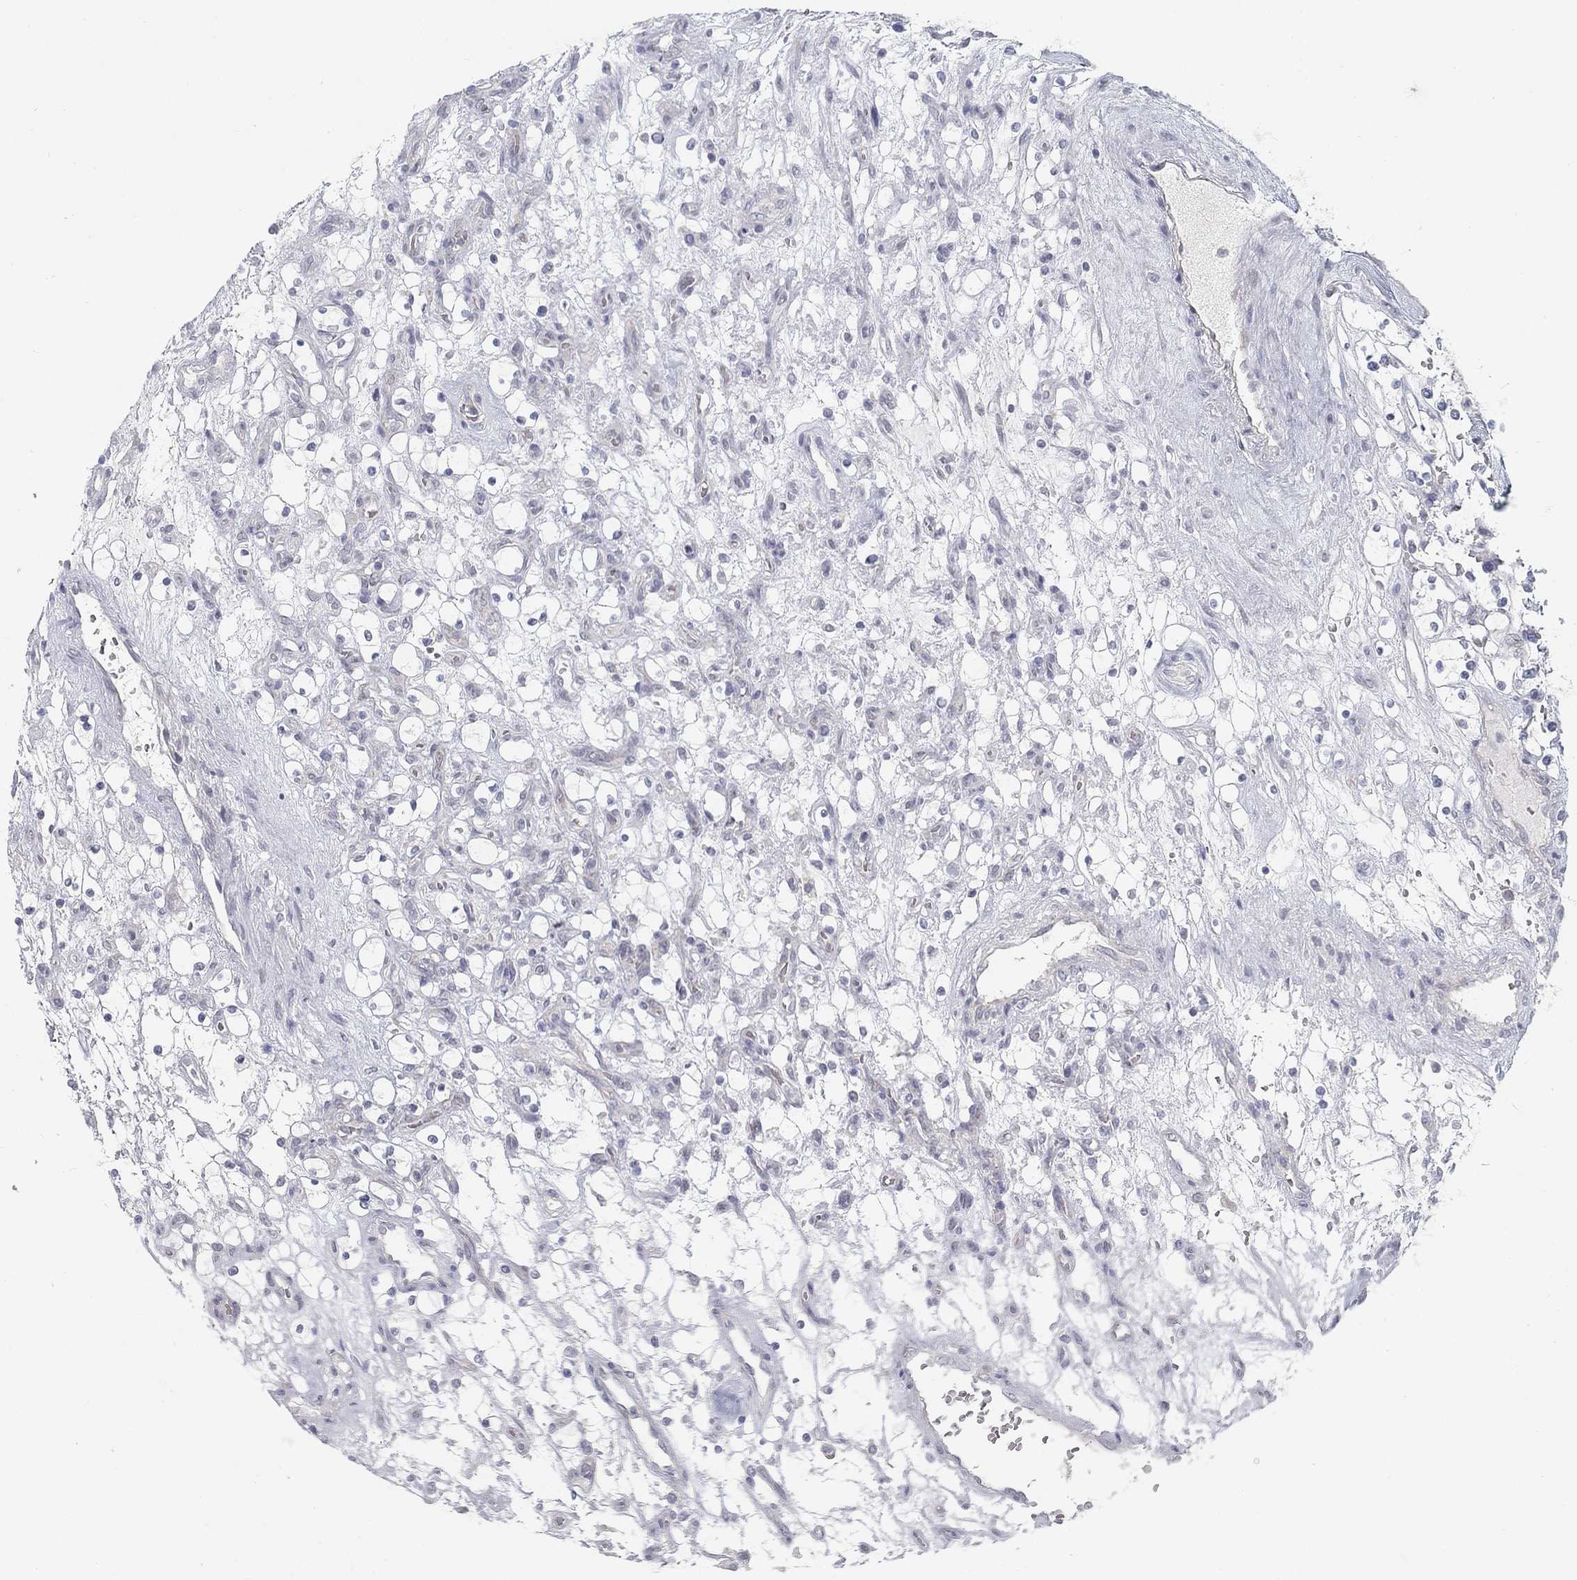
{"staining": {"intensity": "negative", "quantity": "none", "location": "none"}, "tissue": "renal cancer", "cell_type": "Tumor cells", "image_type": "cancer", "snomed": [{"axis": "morphology", "description": "Adenocarcinoma, NOS"}, {"axis": "topography", "description": "Kidney"}], "caption": "Tumor cells show no significant positivity in renal adenocarcinoma. (DAB (3,3'-diaminobenzidine) immunohistochemistry visualized using brightfield microscopy, high magnification).", "gene": "ATP1A3", "patient": {"sex": "female", "age": 69}}